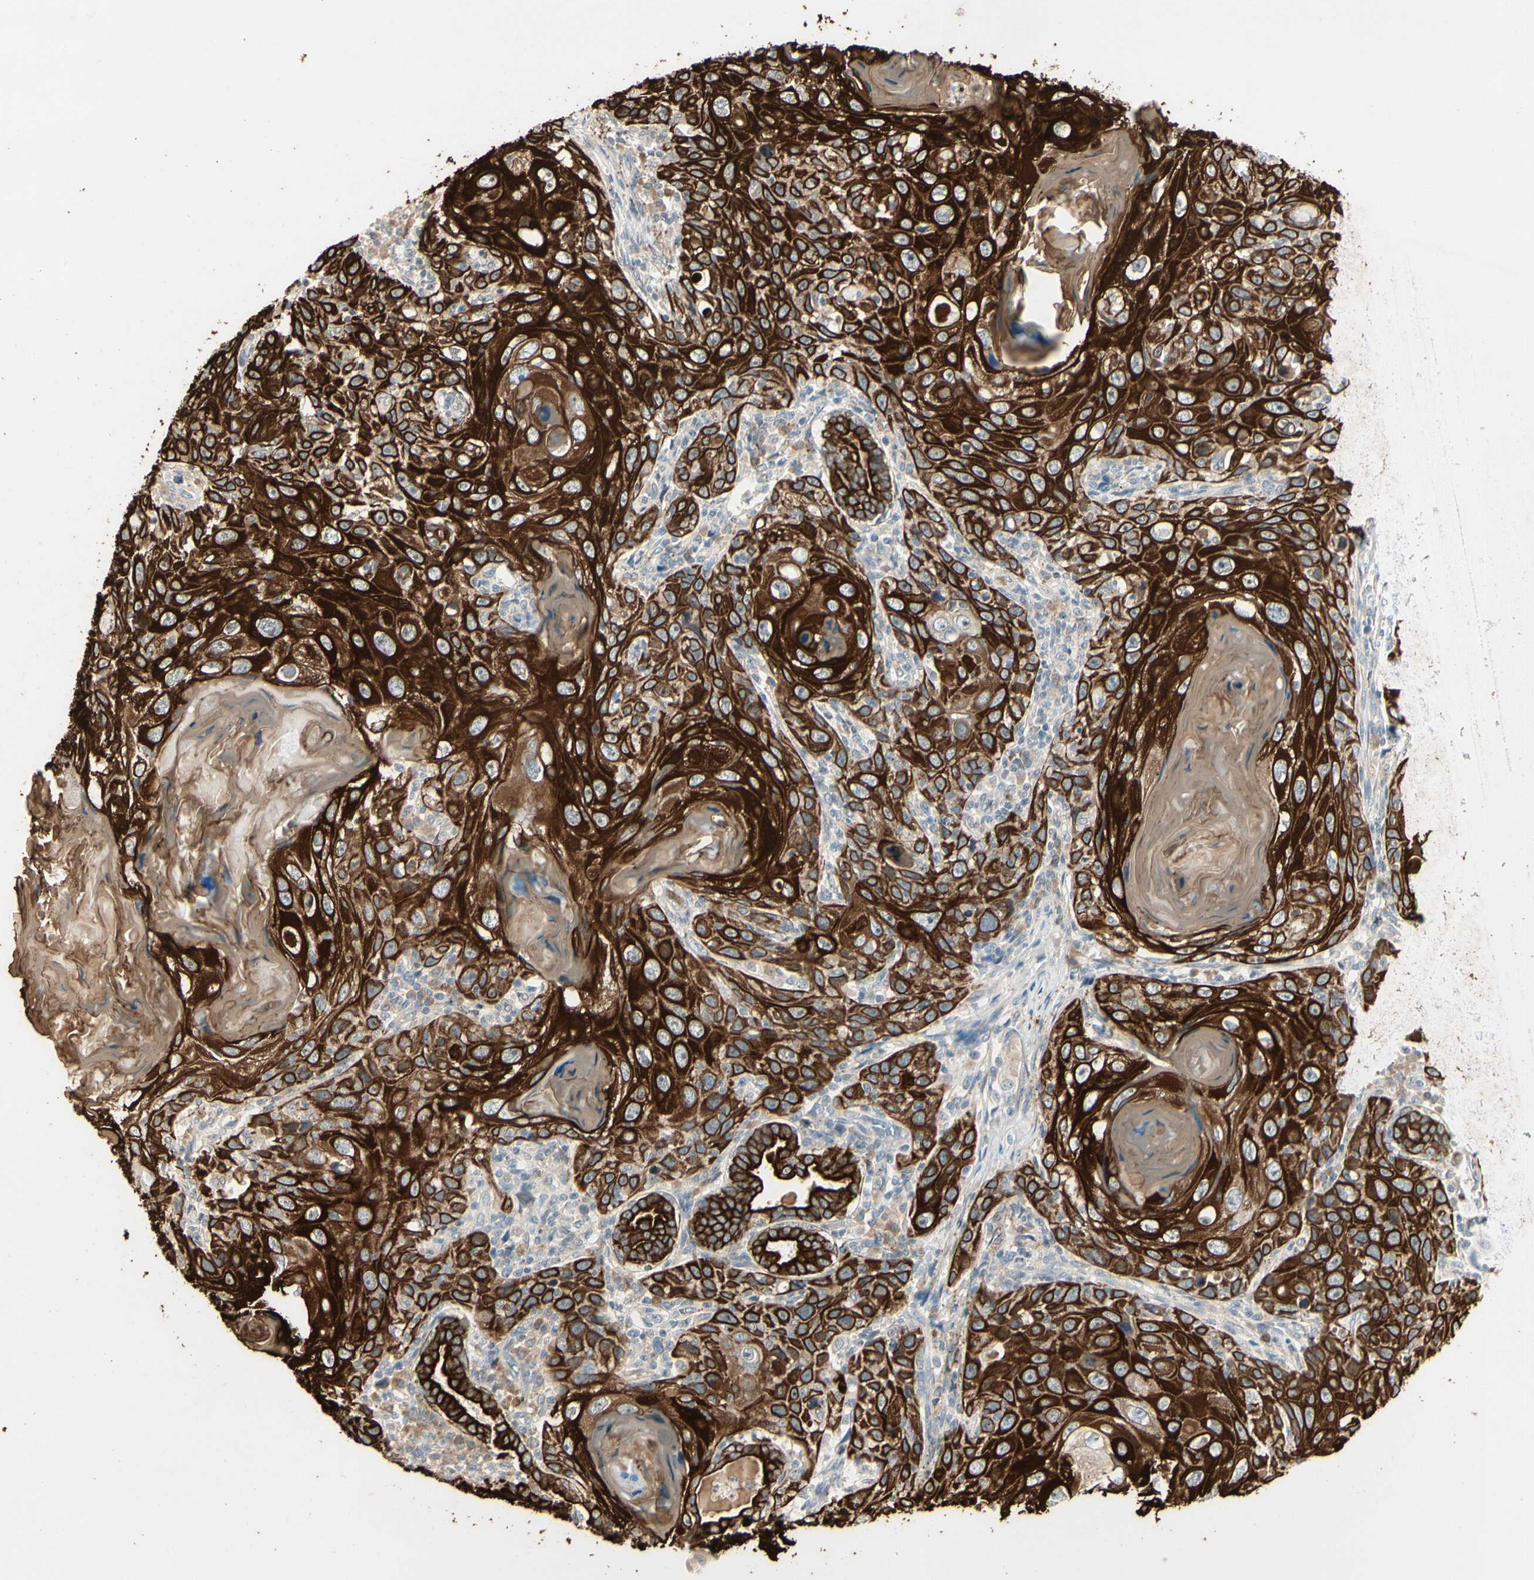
{"staining": {"intensity": "strong", "quantity": ">75%", "location": "cytoplasmic/membranous"}, "tissue": "skin cancer", "cell_type": "Tumor cells", "image_type": "cancer", "snomed": [{"axis": "morphology", "description": "Squamous cell carcinoma, NOS"}, {"axis": "topography", "description": "Skin"}], "caption": "Squamous cell carcinoma (skin) stained with a brown dye shows strong cytoplasmic/membranous positive staining in approximately >75% of tumor cells.", "gene": "SKIL", "patient": {"sex": "female", "age": 88}}